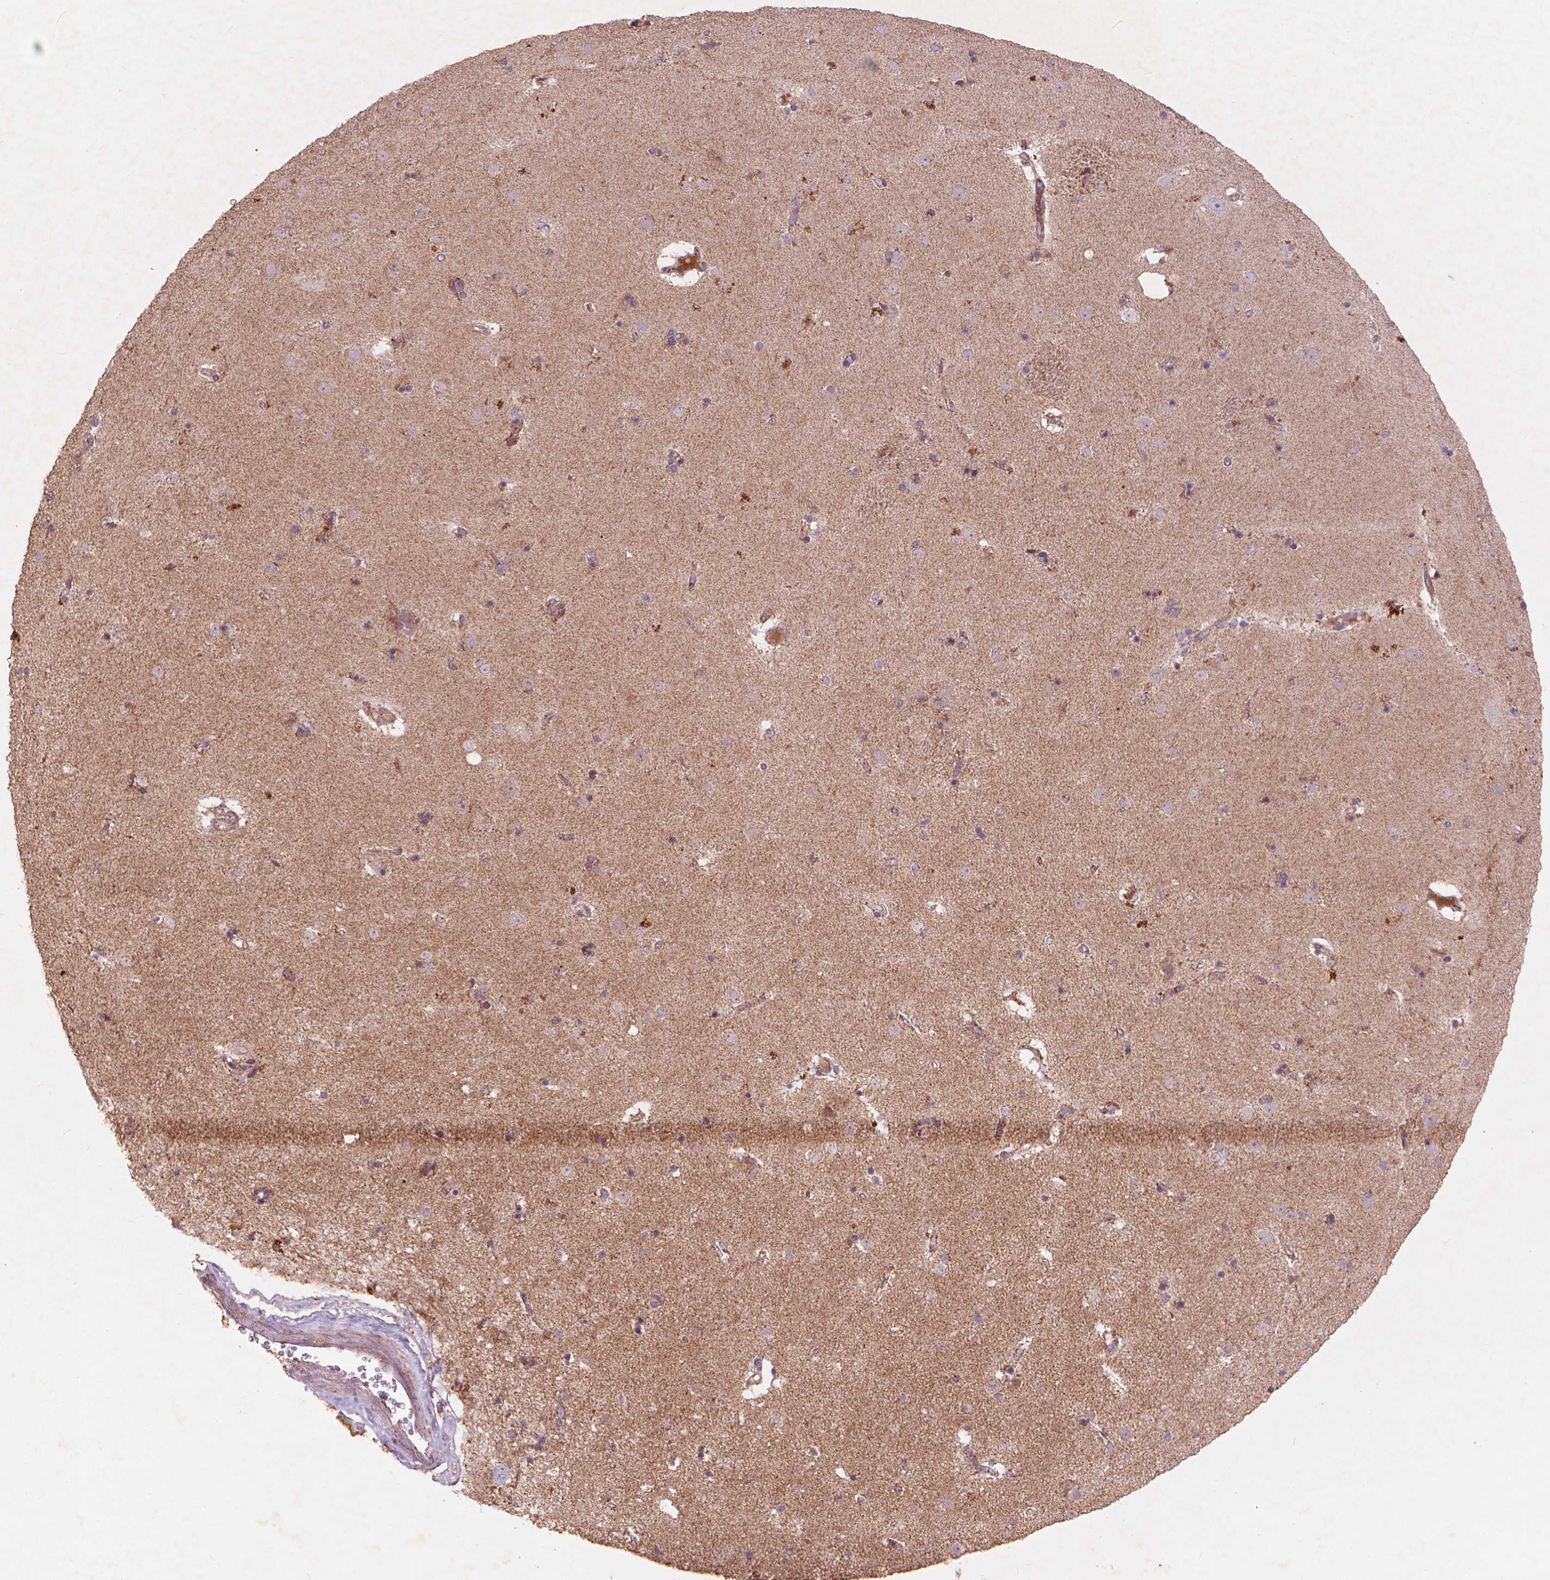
{"staining": {"intensity": "weak", "quantity": "25%-75%", "location": "cytoplasmic/membranous"}, "tissue": "caudate", "cell_type": "Glial cells", "image_type": "normal", "snomed": [{"axis": "morphology", "description": "Normal tissue, NOS"}, {"axis": "topography", "description": "Lateral ventricle wall"}], "caption": "A brown stain shows weak cytoplasmic/membranous expression of a protein in glial cells of unremarkable human caudate.", "gene": "NLRX1", "patient": {"sex": "female", "age": 71}}